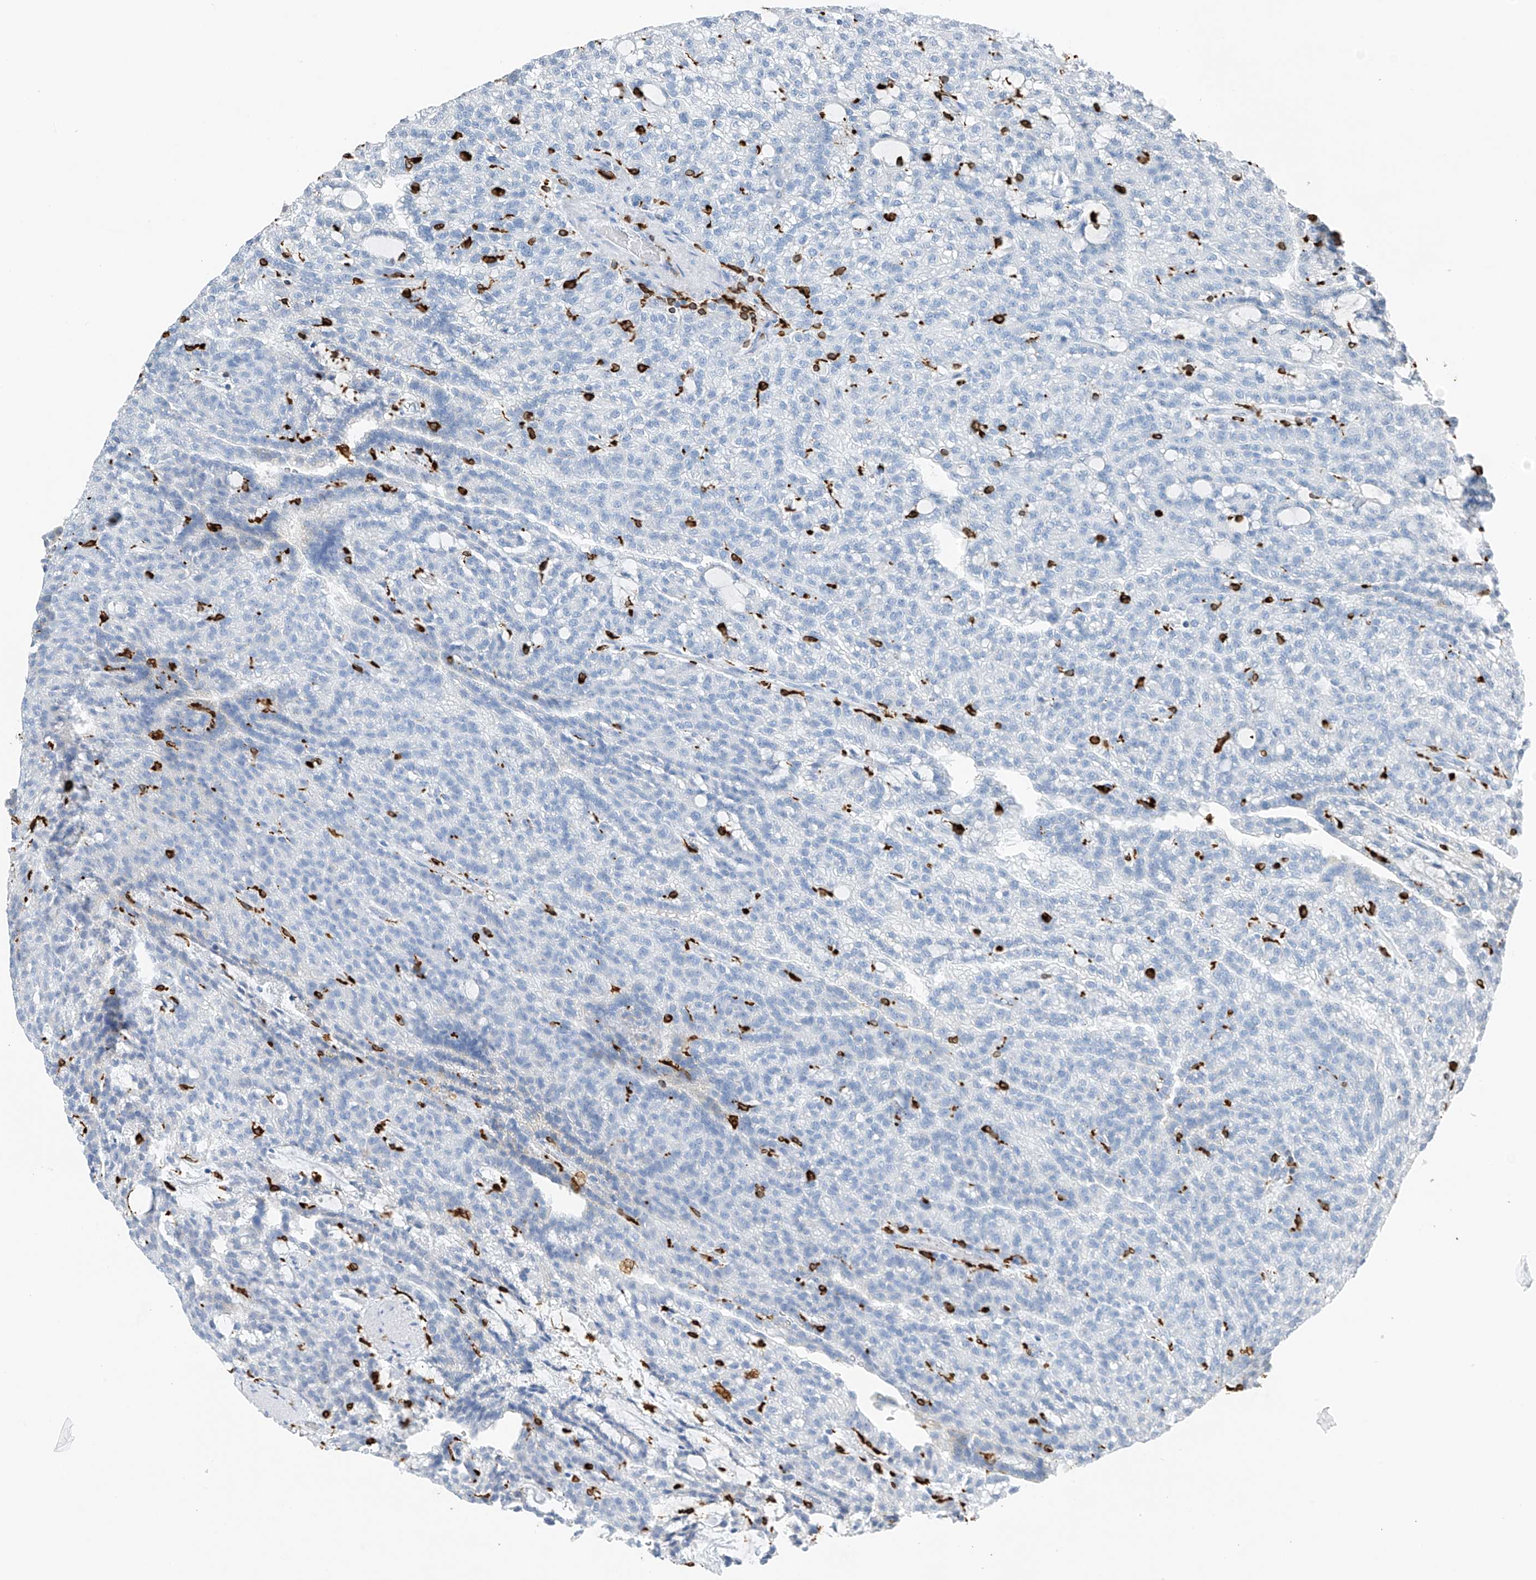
{"staining": {"intensity": "negative", "quantity": "none", "location": "none"}, "tissue": "renal cancer", "cell_type": "Tumor cells", "image_type": "cancer", "snomed": [{"axis": "morphology", "description": "Adenocarcinoma, NOS"}, {"axis": "topography", "description": "Kidney"}], "caption": "Immunohistochemistry (IHC) micrograph of neoplastic tissue: renal adenocarcinoma stained with DAB (3,3'-diaminobenzidine) shows no significant protein positivity in tumor cells. (DAB immunohistochemistry (IHC), high magnification).", "gene": "TBXAS1", "patient": {"sex": "male", "age": 63}}